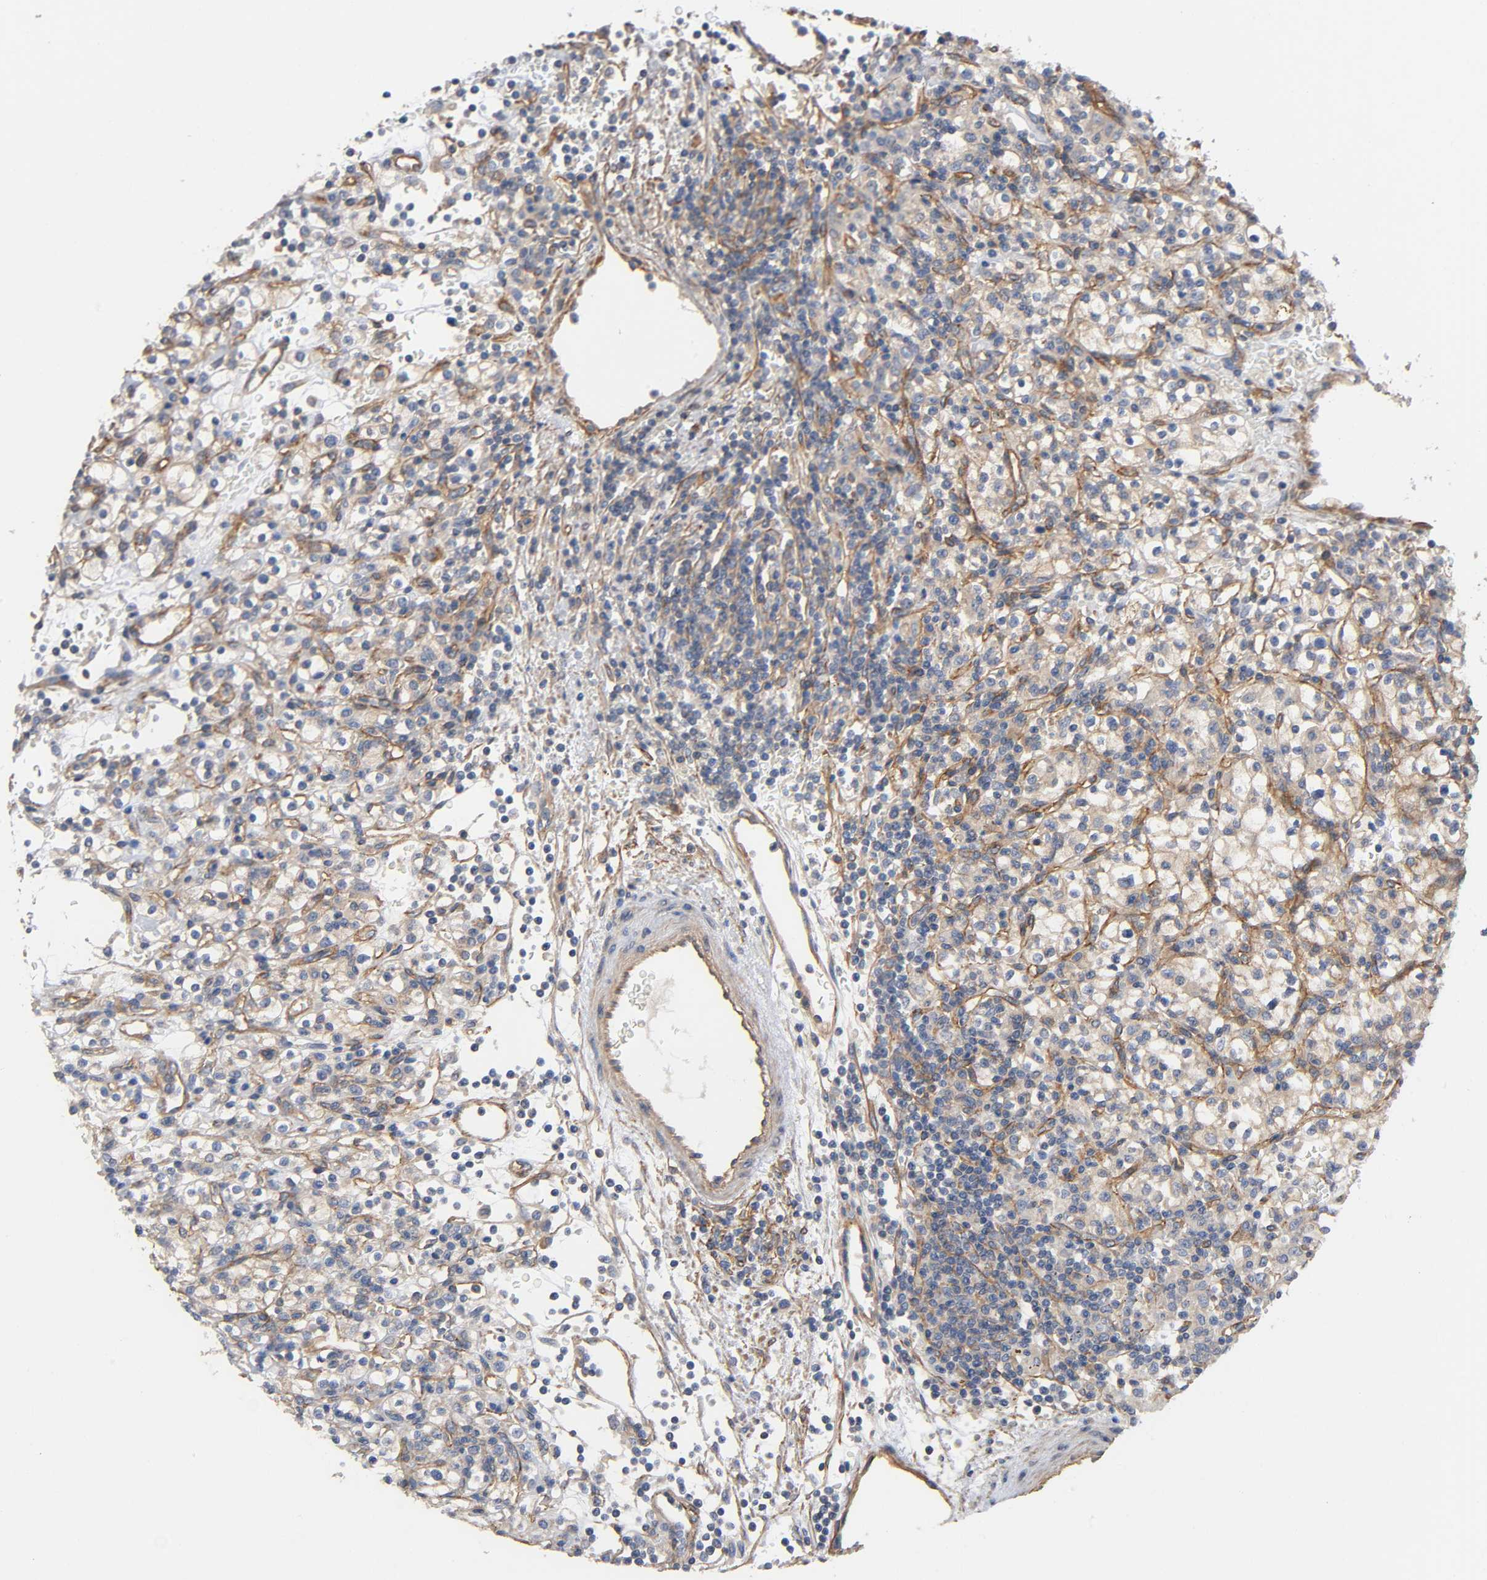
{"staining": {"intensity": "negative", "quantity": "none", "location": "none"}, "tissue": "renal cancer", "cell_type": "Tumor cells", "image_type": "cancer", "snomed": [{"axis": "morphology", "description": "Normal tissue, NOS"}, {"axis": "morphology", "description": "Adenocarcinoma, NOS"}, {"axis": "topography", "description": "Kidney"}], "caption": "Immunohistochemistry micrograph of neoplastic tissue: human renal adenocarcinoma stained with DAB demonstrates no significant protein positivity in tumor cells. (DAB (3,3'-diaminobenzidine) immunohistochemistry visualized using brightfield microscopy, high magnification).", "gene": "MARS1", "patient": {"sex": "female", "age": 55}}